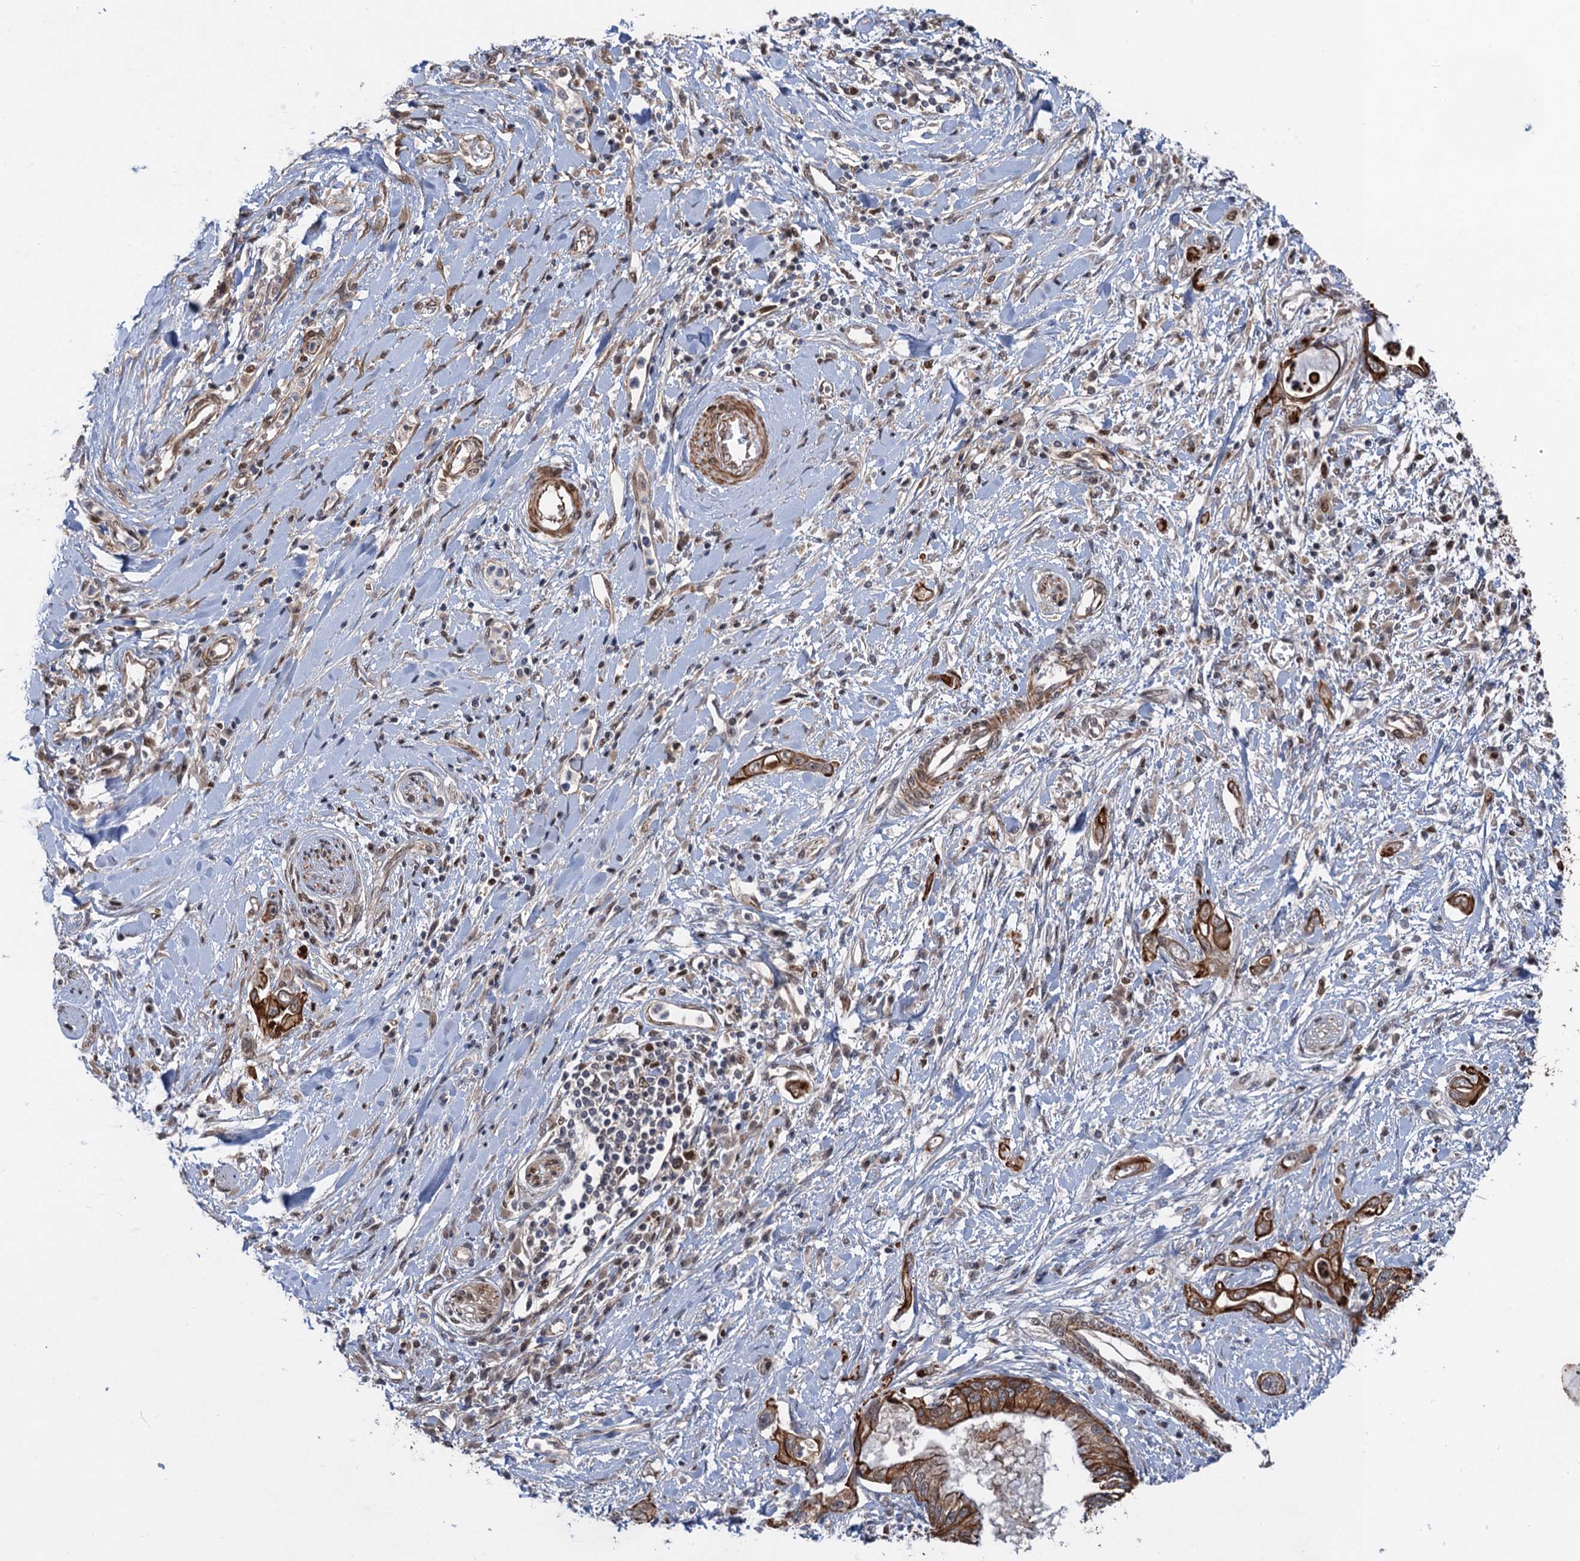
{"staining": {"intensity": "strong", "quantity": ">75%", "location": "cytoplasmic/membranous"}, "tissue": "pancreatic cancer", "cell_type": "Tumor cells", "image_type": "cancer", "snomed": [{"axis": "morphology", "description": "Inflammation, NOS"}, {"axis": "morphology", "description": "Adenocarcinoma, NOS"}, {"axis": "topography", "description": "Pancreas"}], "caption": "Brown immunohistochemical staining in pancreatic cancer exhibits strong cytoplasmic/membranous staining in approximately >75% of tumor cells.", "gene": "TTC31", "patient": {"sex": "female", "age": 56}}